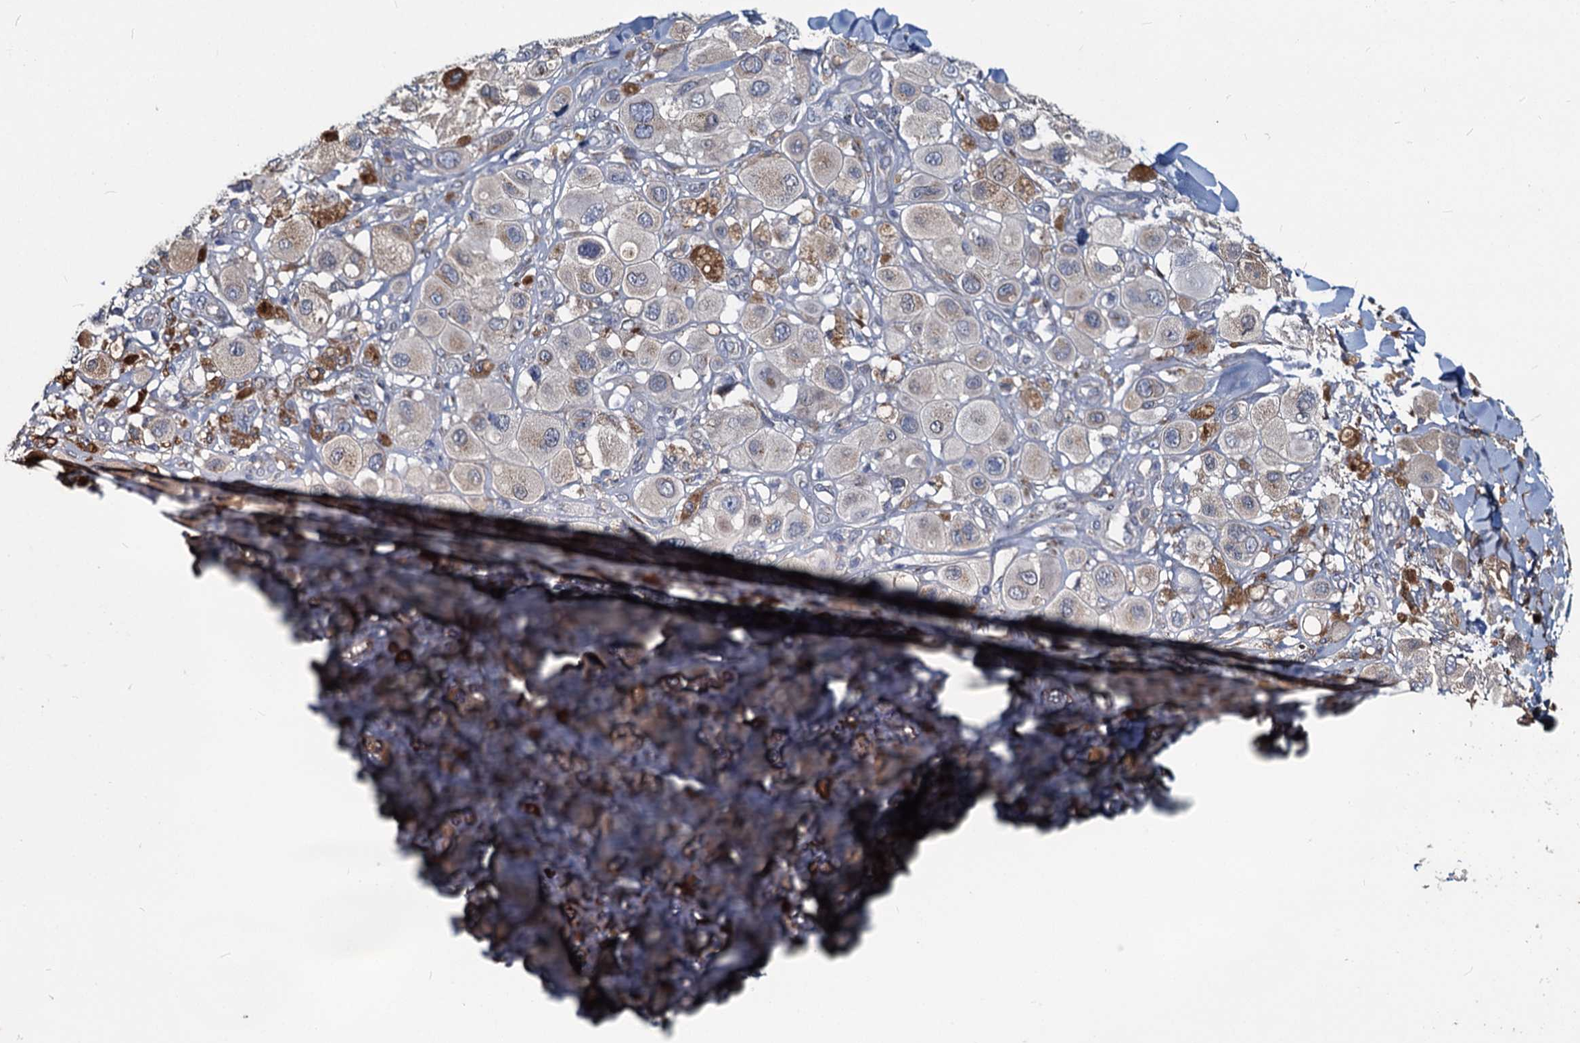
{"staining": {"intensity": "weak", "quantity": "<25%", "location": "cytoplasmic/membranous"}, "tissue": "melanoma", "cell_type": "Tumor cells", "image_type": "cancer", "snomed": [{"axis": "morphology", "description": "Malignant melanoma, Metastatic site"}, {"axis": "topography", "description": "Skin"}], "caption": "Tumor cells show no significant staining in malignant melanoma (metastatic site).", "gene": "ADCY2", "patient": {"sex": "male", "age": 41}}